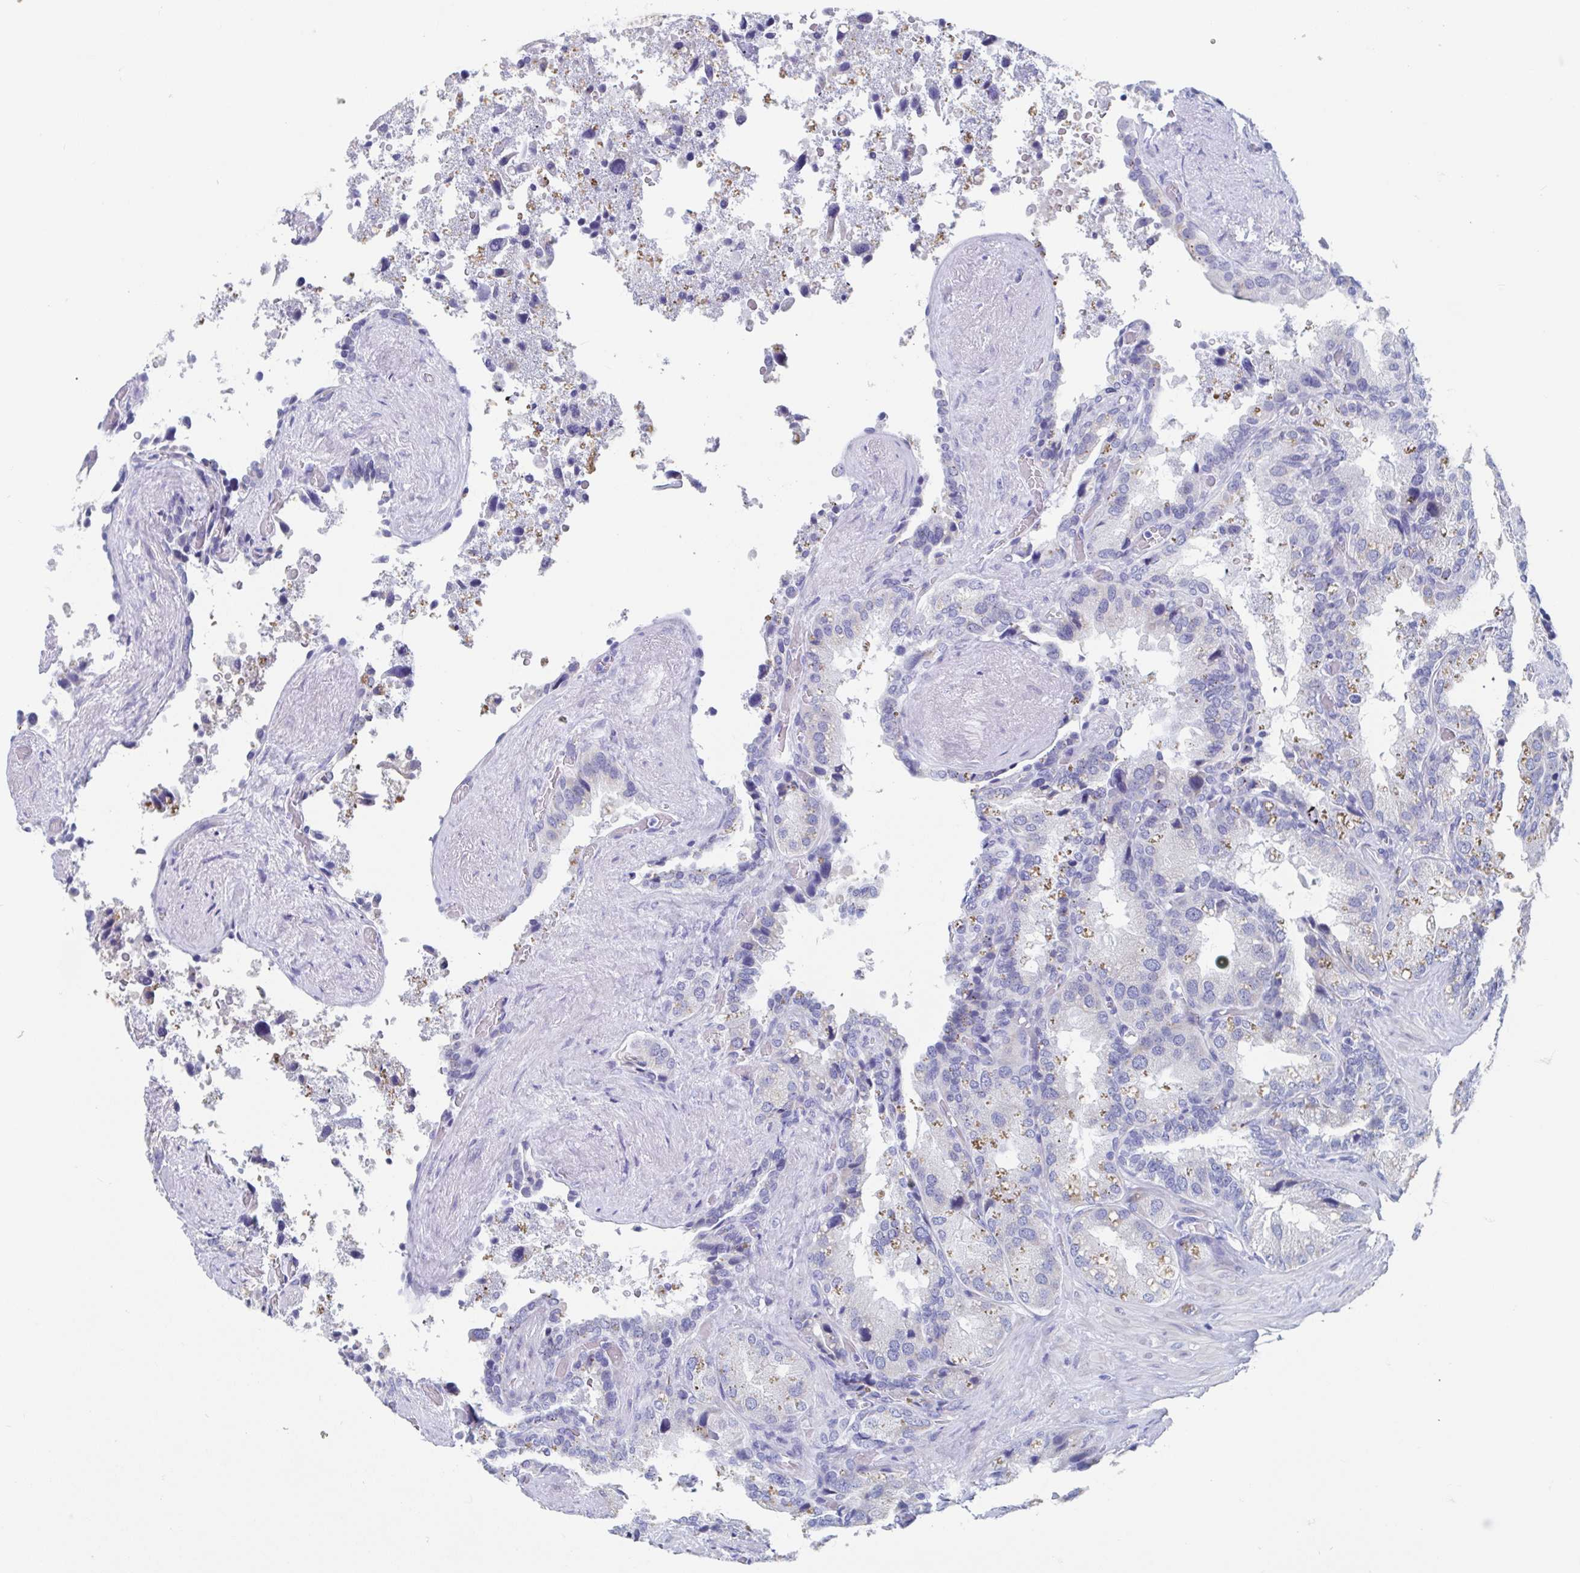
{"staining": {"intensity": "negative", "quantity": "none", "location": "none"}, "tissue": "seminal vesicle", "cell_type": "Glandular cells", "image_type": "normal", "snomed": [{"axis": "morphology", "description": "Normal tissue, NOS"}, {"axis": "topography", "description": "Seminal veicle"}], "caption": "Protein analysis of benign seminal vesicle demonstrates no significant staining in glandular cells.", "gene": "SHCBP1L", "patient": {"sex": "male", "age": 60}}